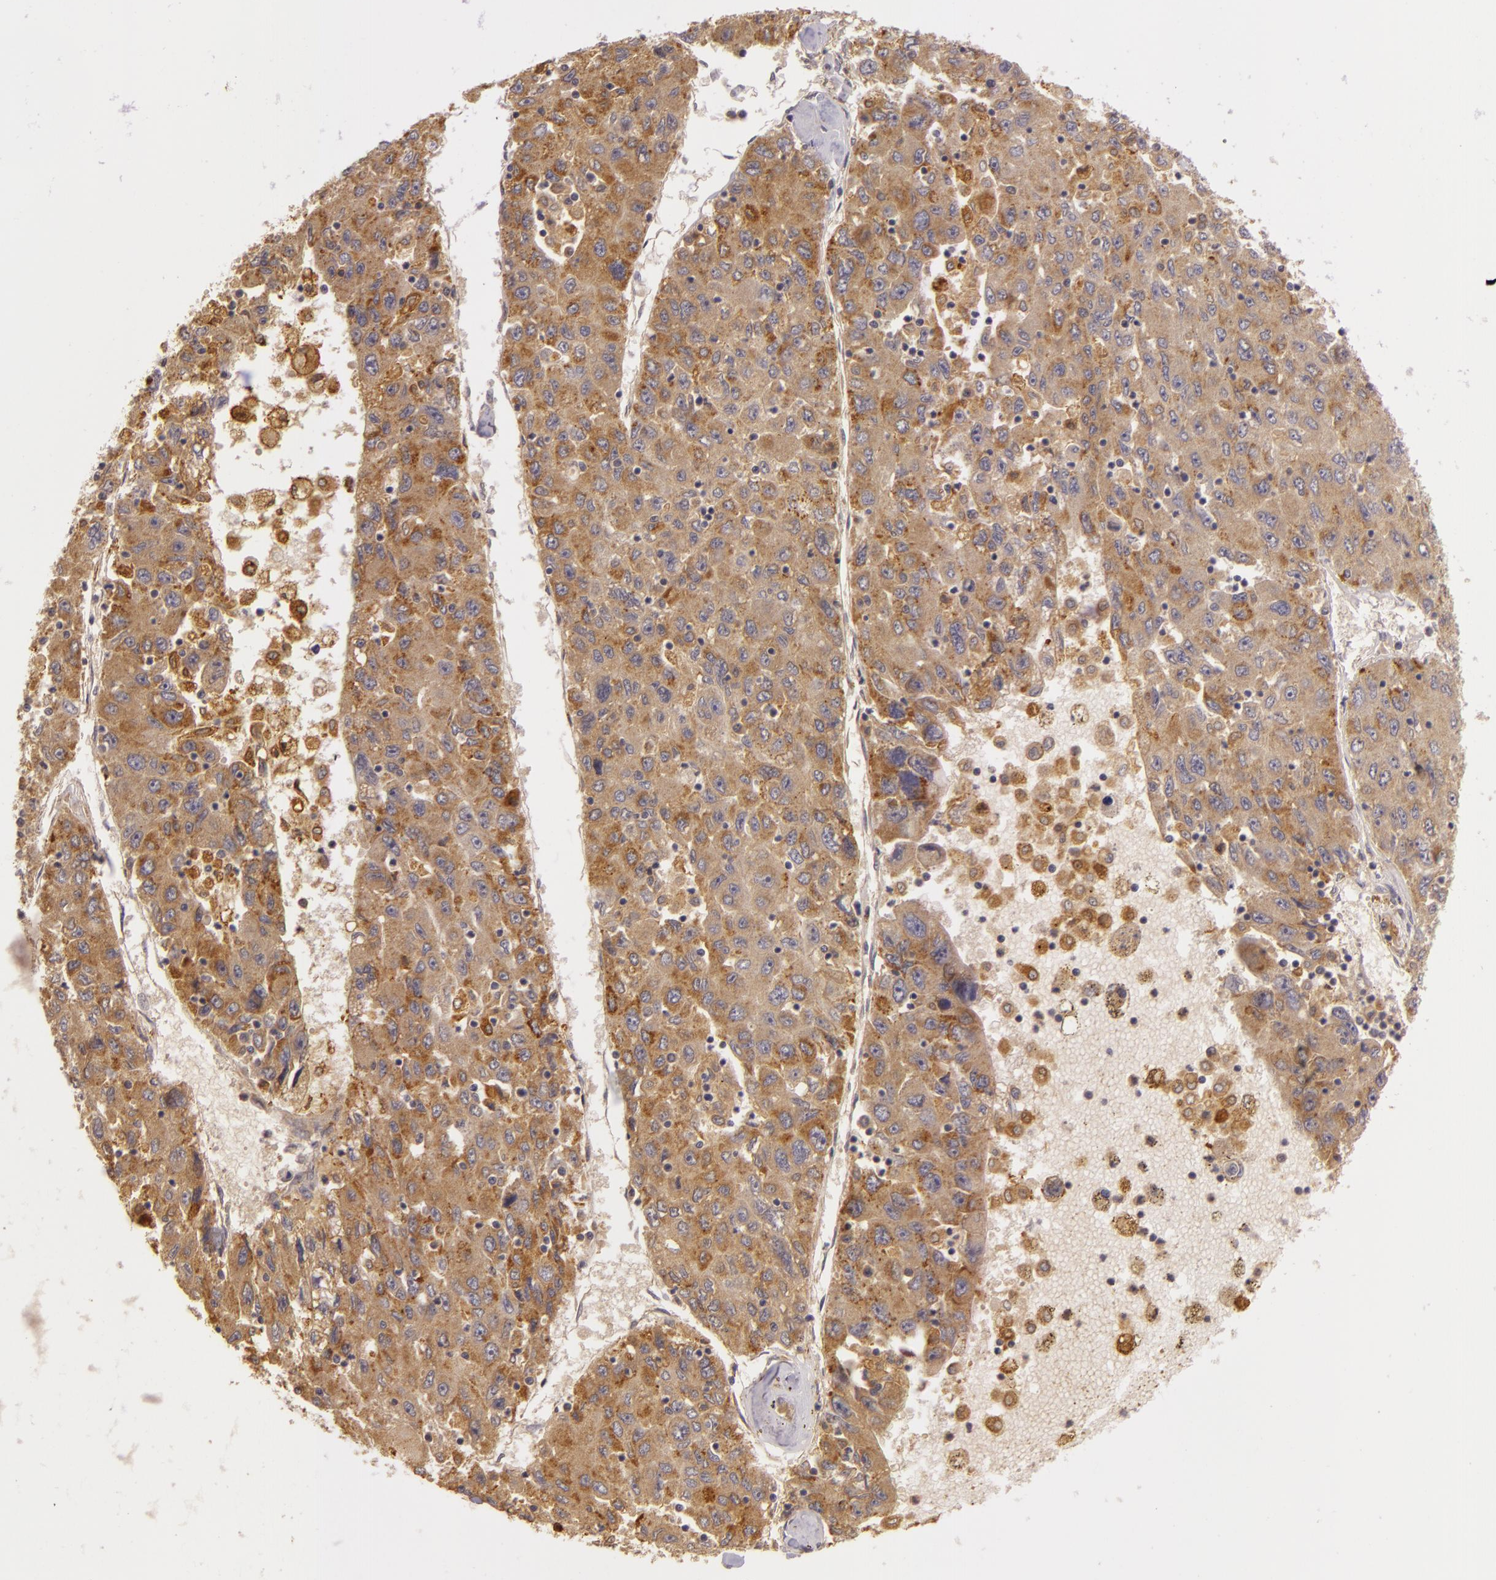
{"staining": {"intensity": "moderate", "quantity": ">75%", "location": "cytoplasmic/membranous"}, "tissue": "liver cancer", "cell_type": "Tumor cells", "image_type": "cancer", "snomed": [{"axis": "morphology", "description": "Carcinoma, Hepatocellular, NOS"}, {"axis": "topography", "description": "Liver"}], "caption": "Protein expression by immunohistochemistry demonstrates moderate cytoplasmic/membranous positivity in approximately >75% of tumor cells in hepatocellular carcinoma (liver).", "gene": "PPP1R3F", "patient": {"sex": "male", "age": 49}}